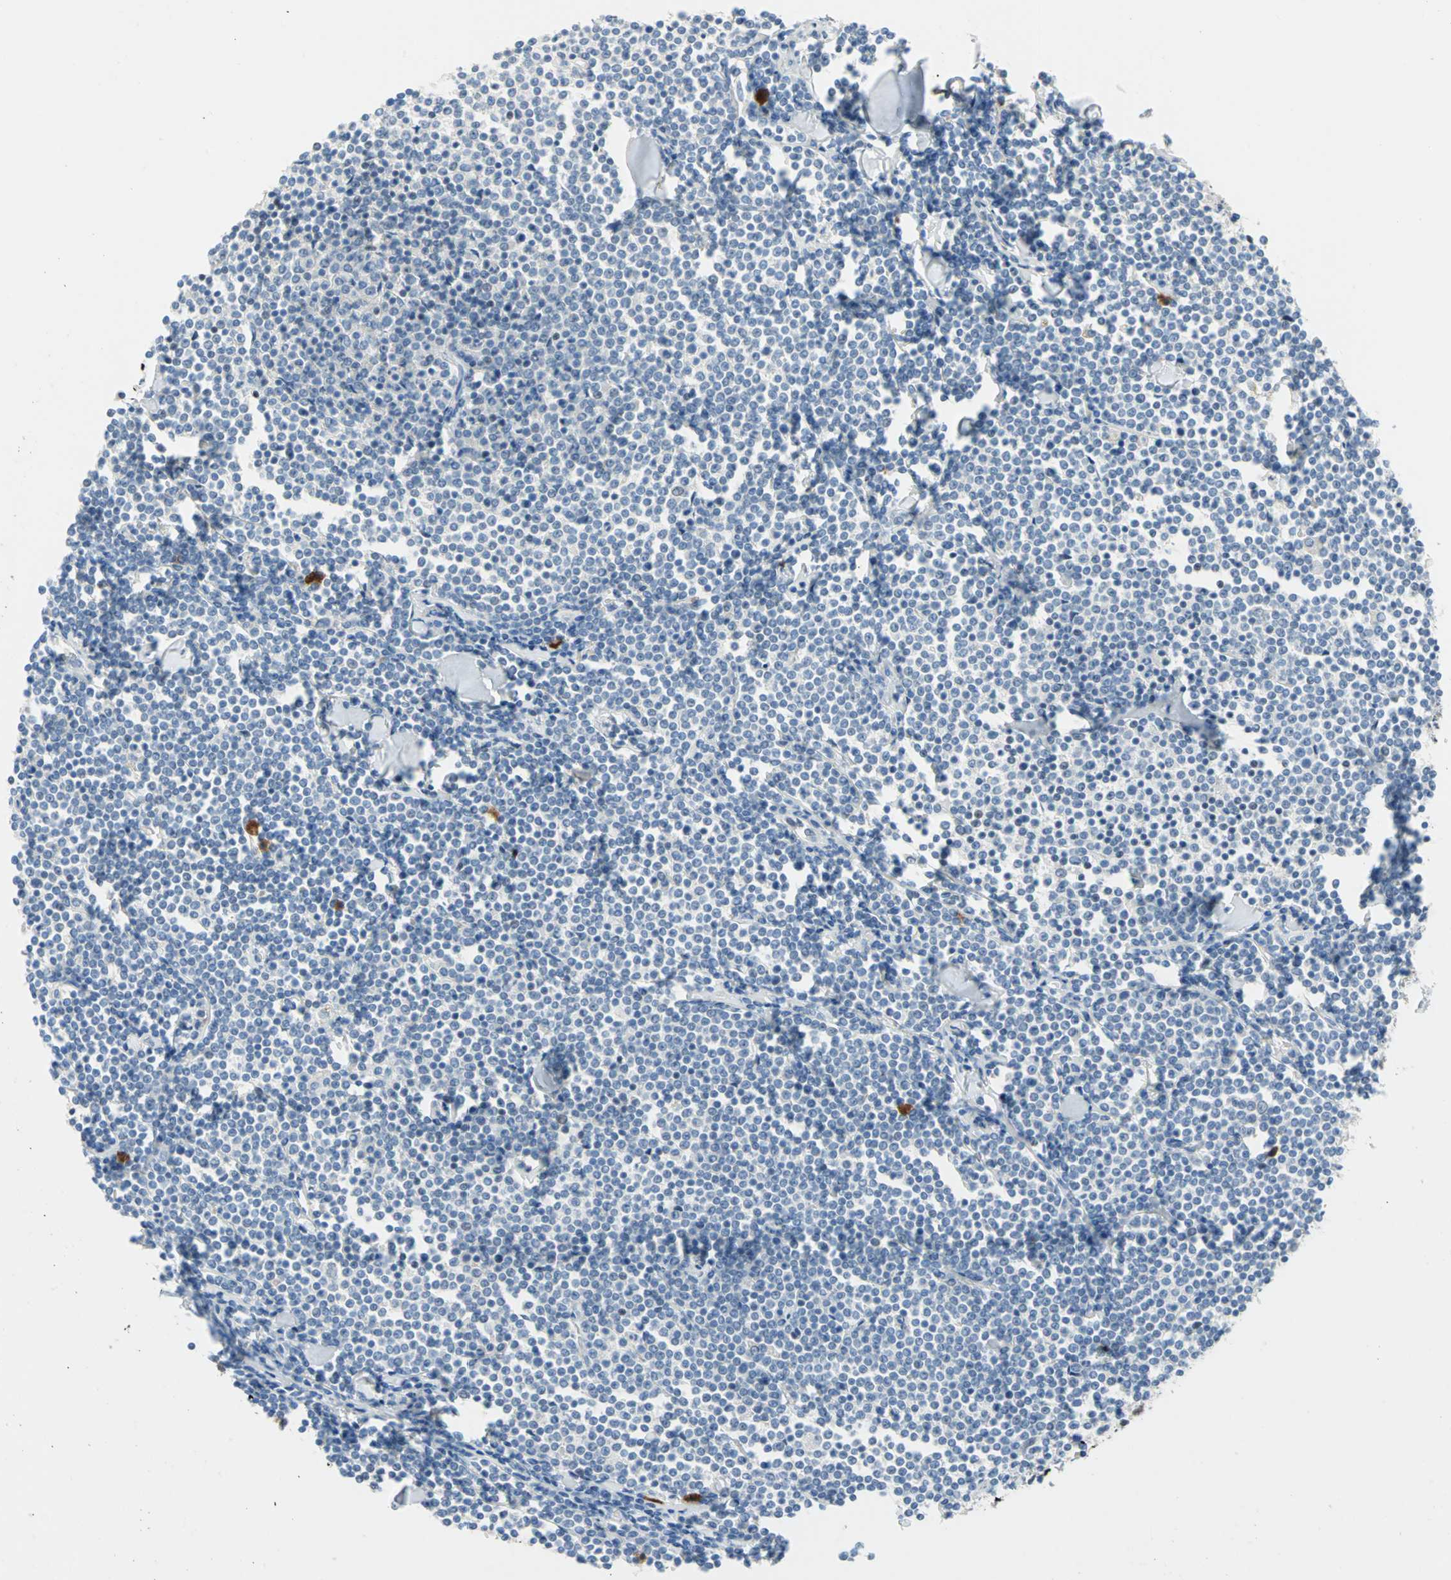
{"staining": {"intensity": "negative", "quantity": "none", "location": "none"}, "tissue": "lymphoma", "cell_type": "Tumor cells", "image_type": "cancer", "snomed": [{"axis": "morphology", "description": "Malignant lymphoma, non-Hodgkin's type, Low grade"}, {"axis": "topography", "description": "Soft tissue"}], "caption": "Tumor cells are negative for brown protein staining in malignant lymphoma, non-Hodgkin's type (low-grade). (DAB IHC visualized using brightfield microscopy, high magnification).", "gene": "NAB2", "patient": {"sex": "male", "age": 92}}